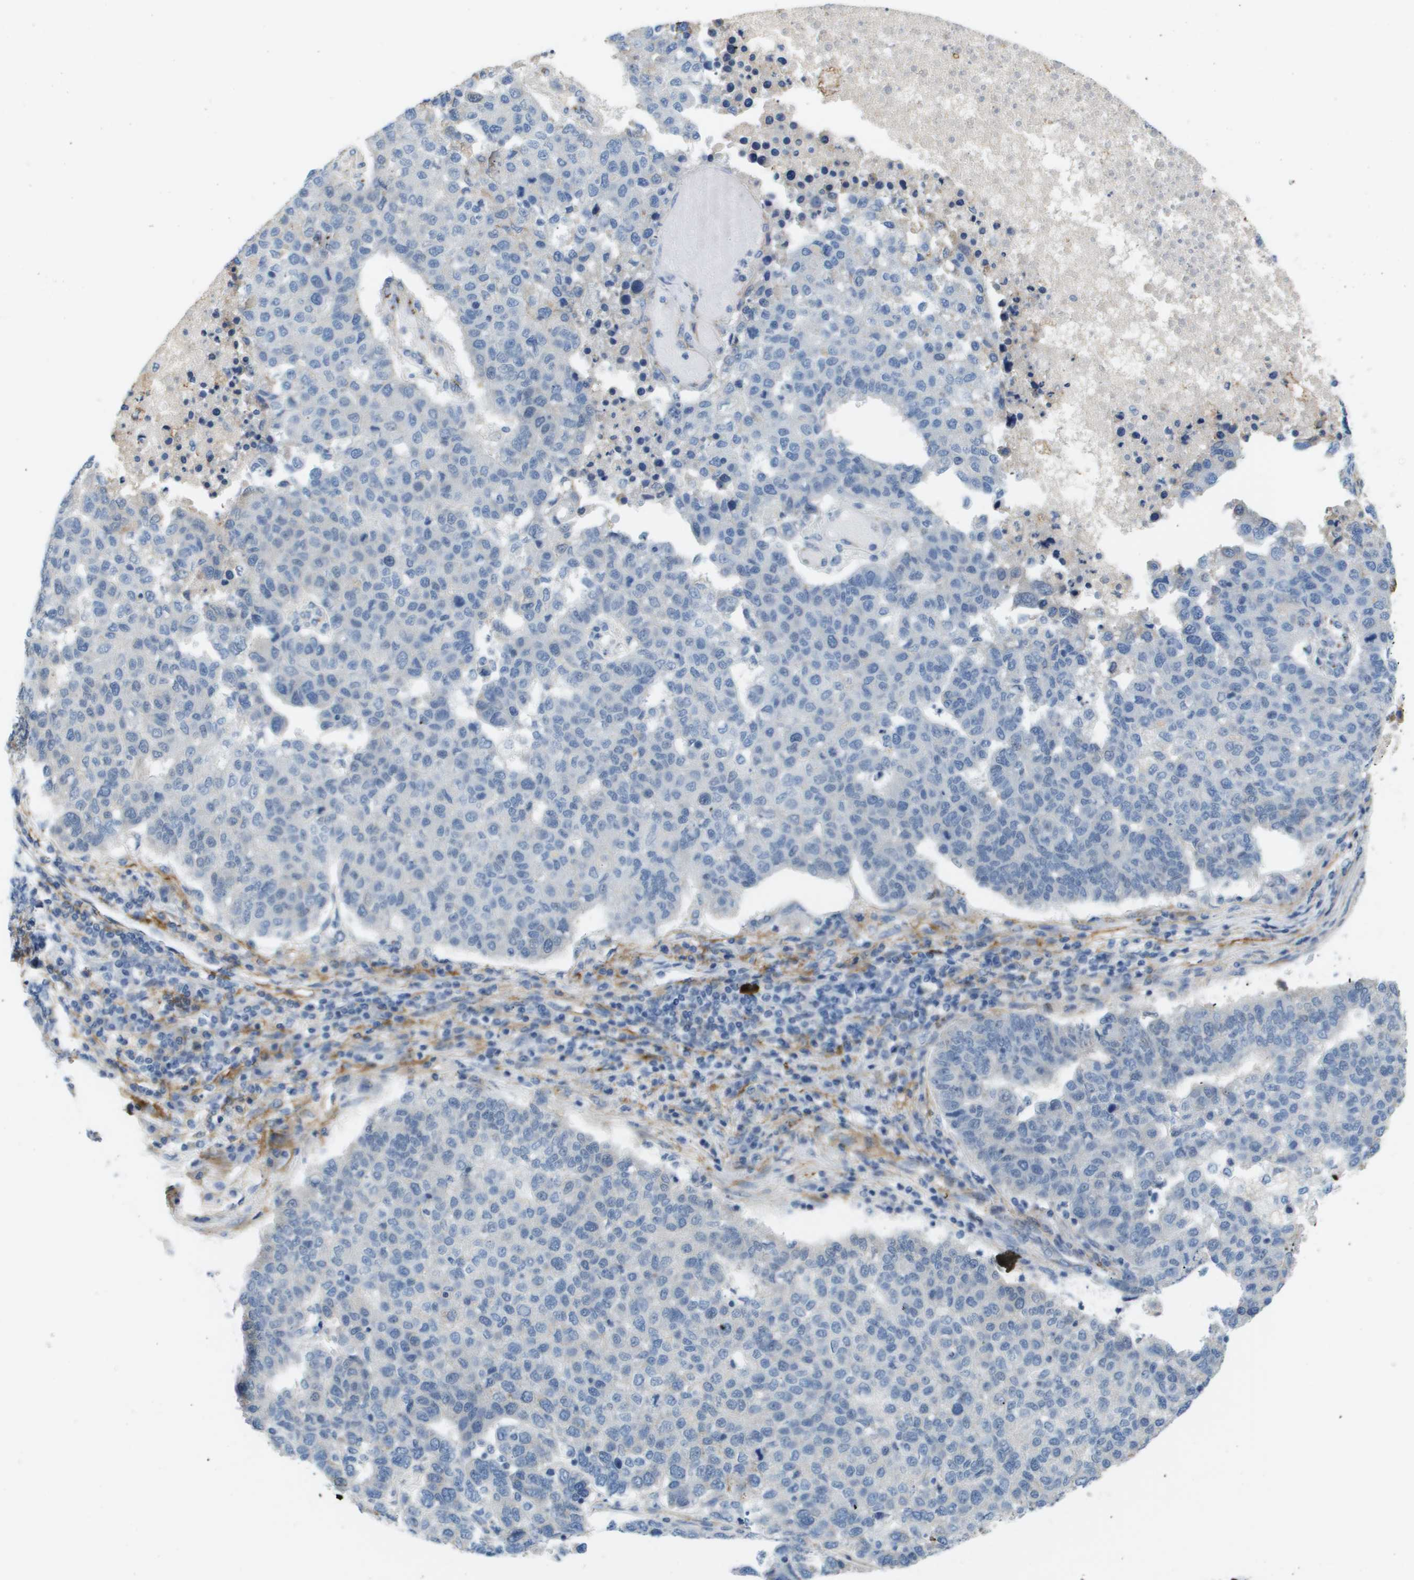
{"staining": {"intensity": "negative", "quantity": "none", "location": "none"}, "tissue": "pancreatic cancer", "cell_type": "Tumor cells", "image_type": "cancer", "snomed": [{"axis": "morphology", "description": "Adenocarcinoma, NOS"}, {"axis": "topography", "description": "Pancreas"}], "caption": "Tumor cells show no significant protein positivity in pancreatic adenocarcinoma. The staining is performed using DAB (3,3'-diaminobenzidine) brown chromogen with nuclei counter-stained in using hematoxylin.", "gene": "OTUD5", "patient": {"sex": "female", "age": 61}}